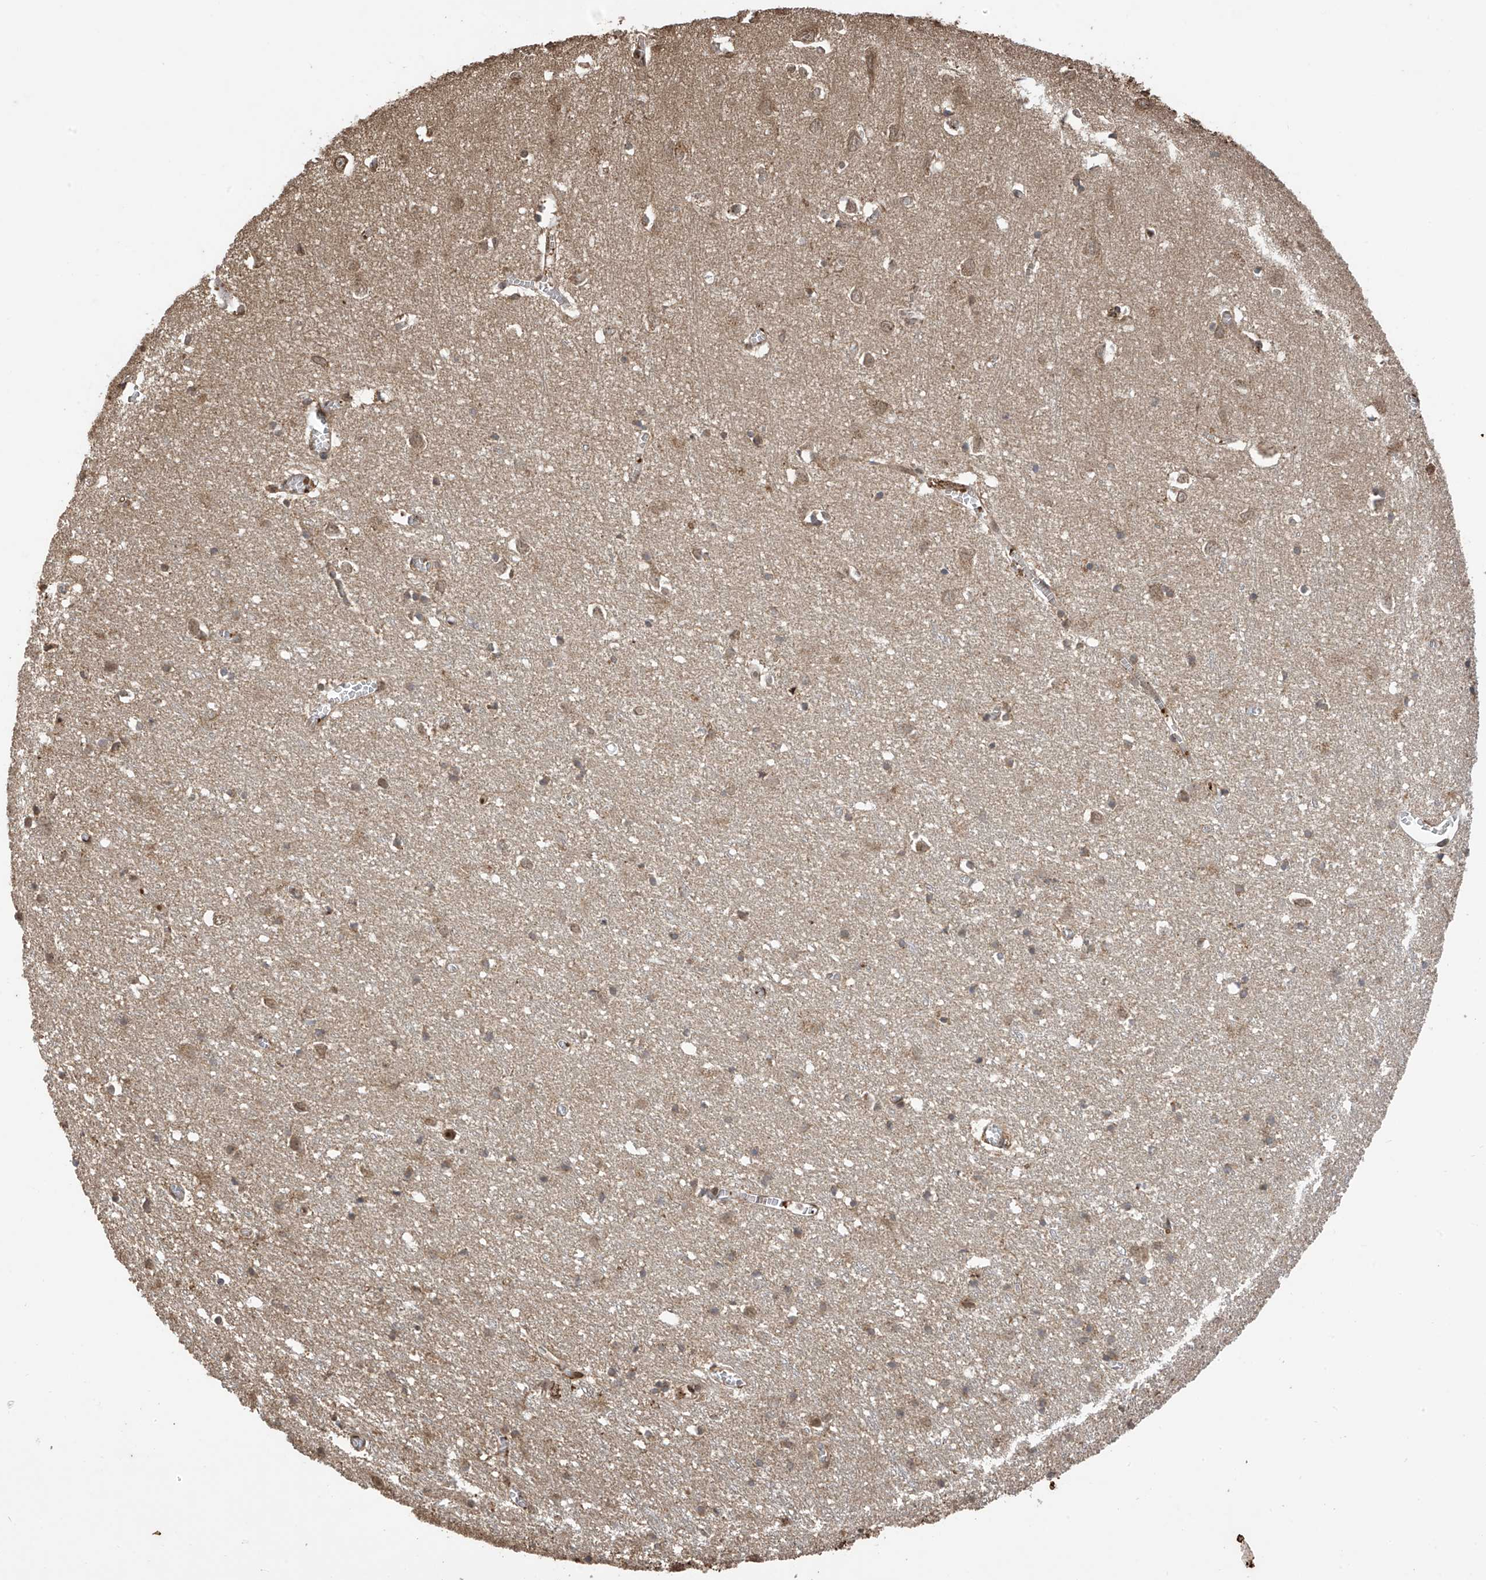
{"staining": {"intensity": "negative", "quantity": "none", "location": "none"}, "tissue": "cerebral cortex", "cell_type": "Endothelial cells", "image_type": "normal", "snomed": [{"axis": "morphology", "description": "Normal tissue, NOS"}, {"axis": "topography", "description": "Cerebral cortex"}], "caption": "This is an IHC micrograph of normal cerebral cortex. There is no positivity in endothelial cells.", "gene": "PNPT1", "patient": {"sex": "female", "age": 64}}